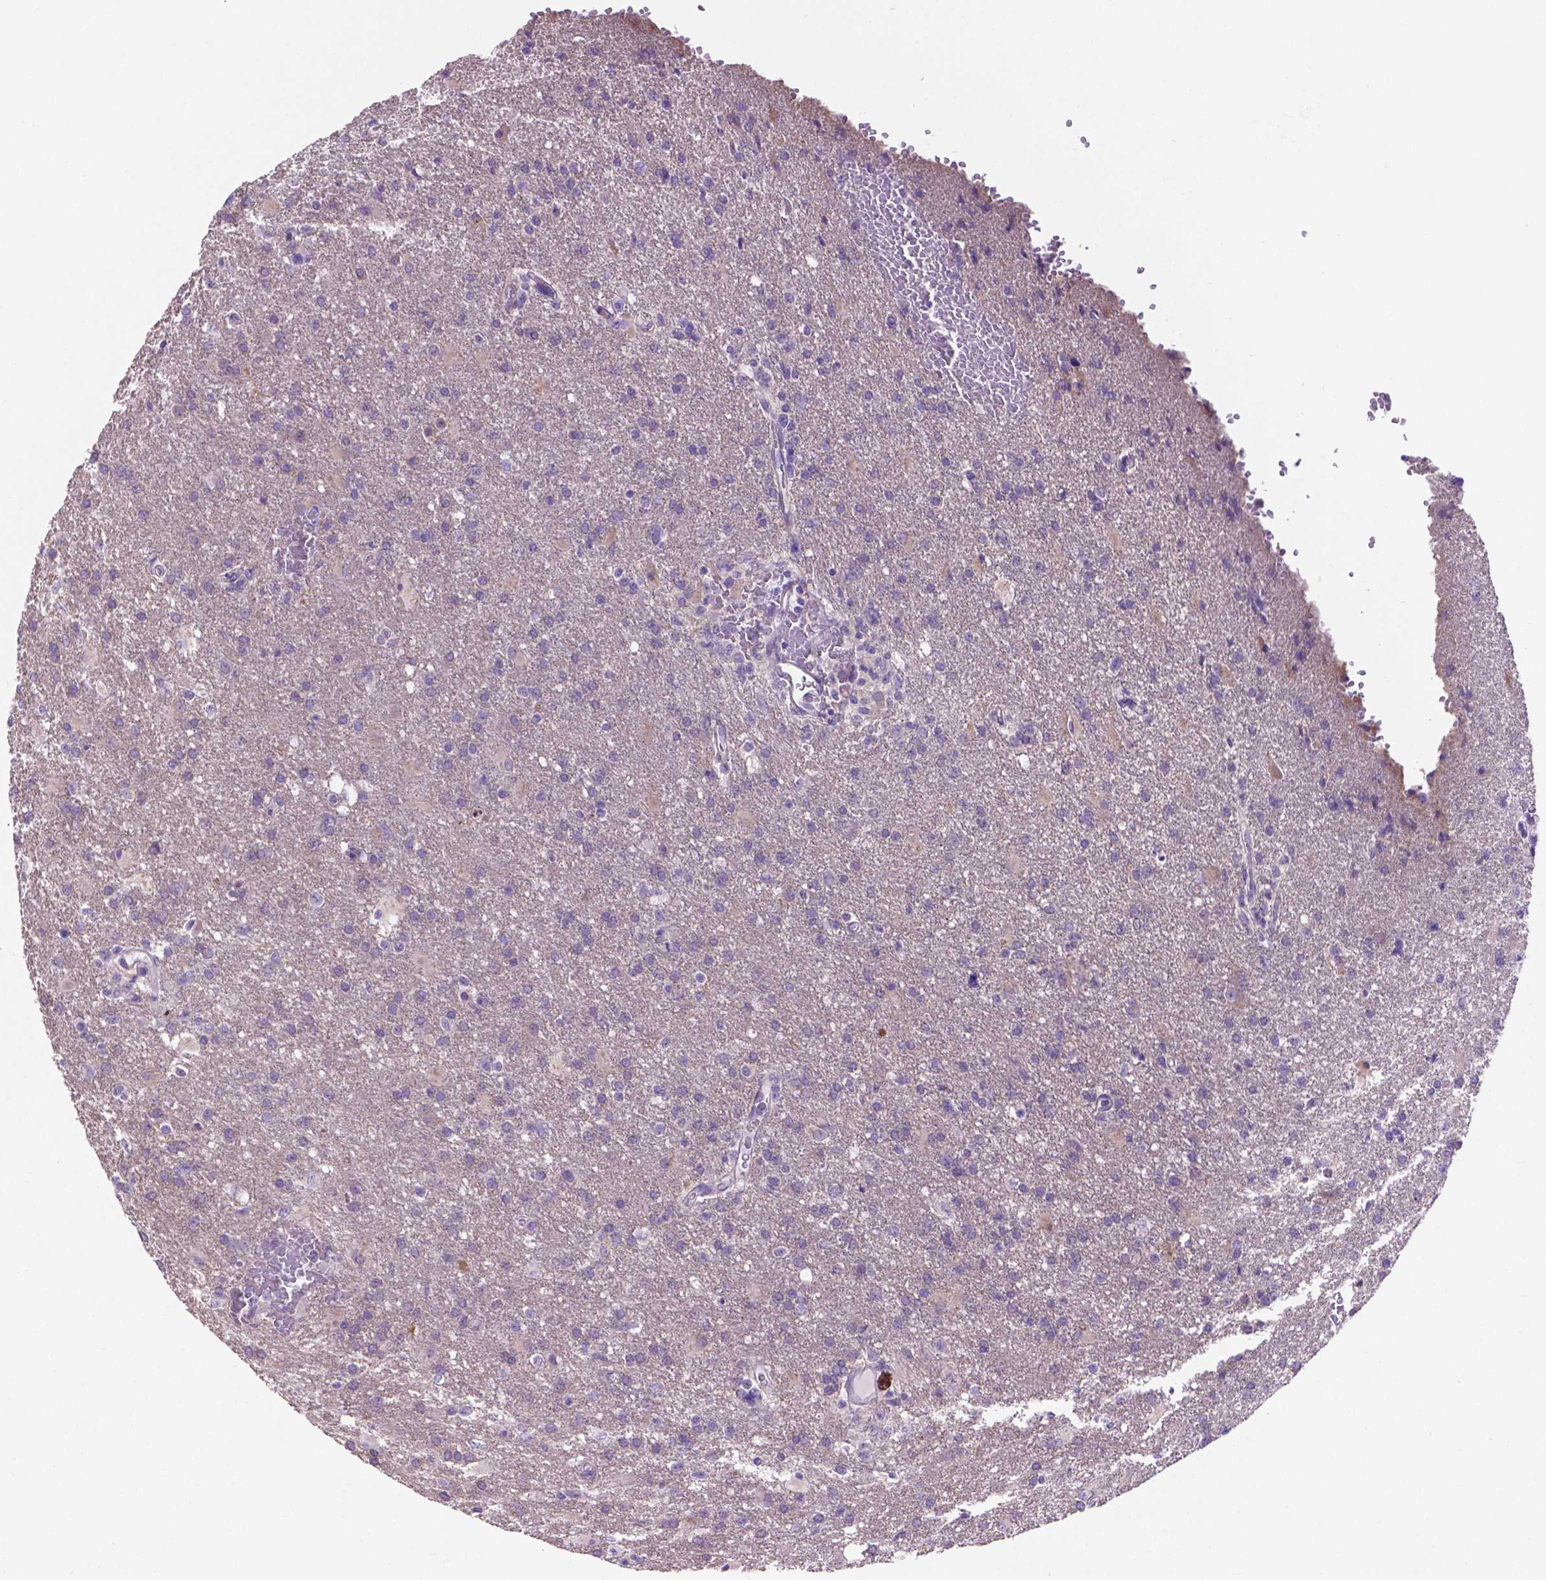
{"staining": {"intensity": "negative", "quantity": "none", "location": "none"}, "tissue": "glioma", "cell_type": "Tumor cells", "image_type": "cancer", "snomed": [{"axis": "morphology", "description": "Glioma, malignant, High grade"}, {"axis": "topography", "description": "Brain"}], "caption": "High-grade glioma (malignant) stained for a protein using immunohistochemistry shows no positivity tumor cells.", "gene": "CDH7", "patient": {"sex": "male", "age": 68}}